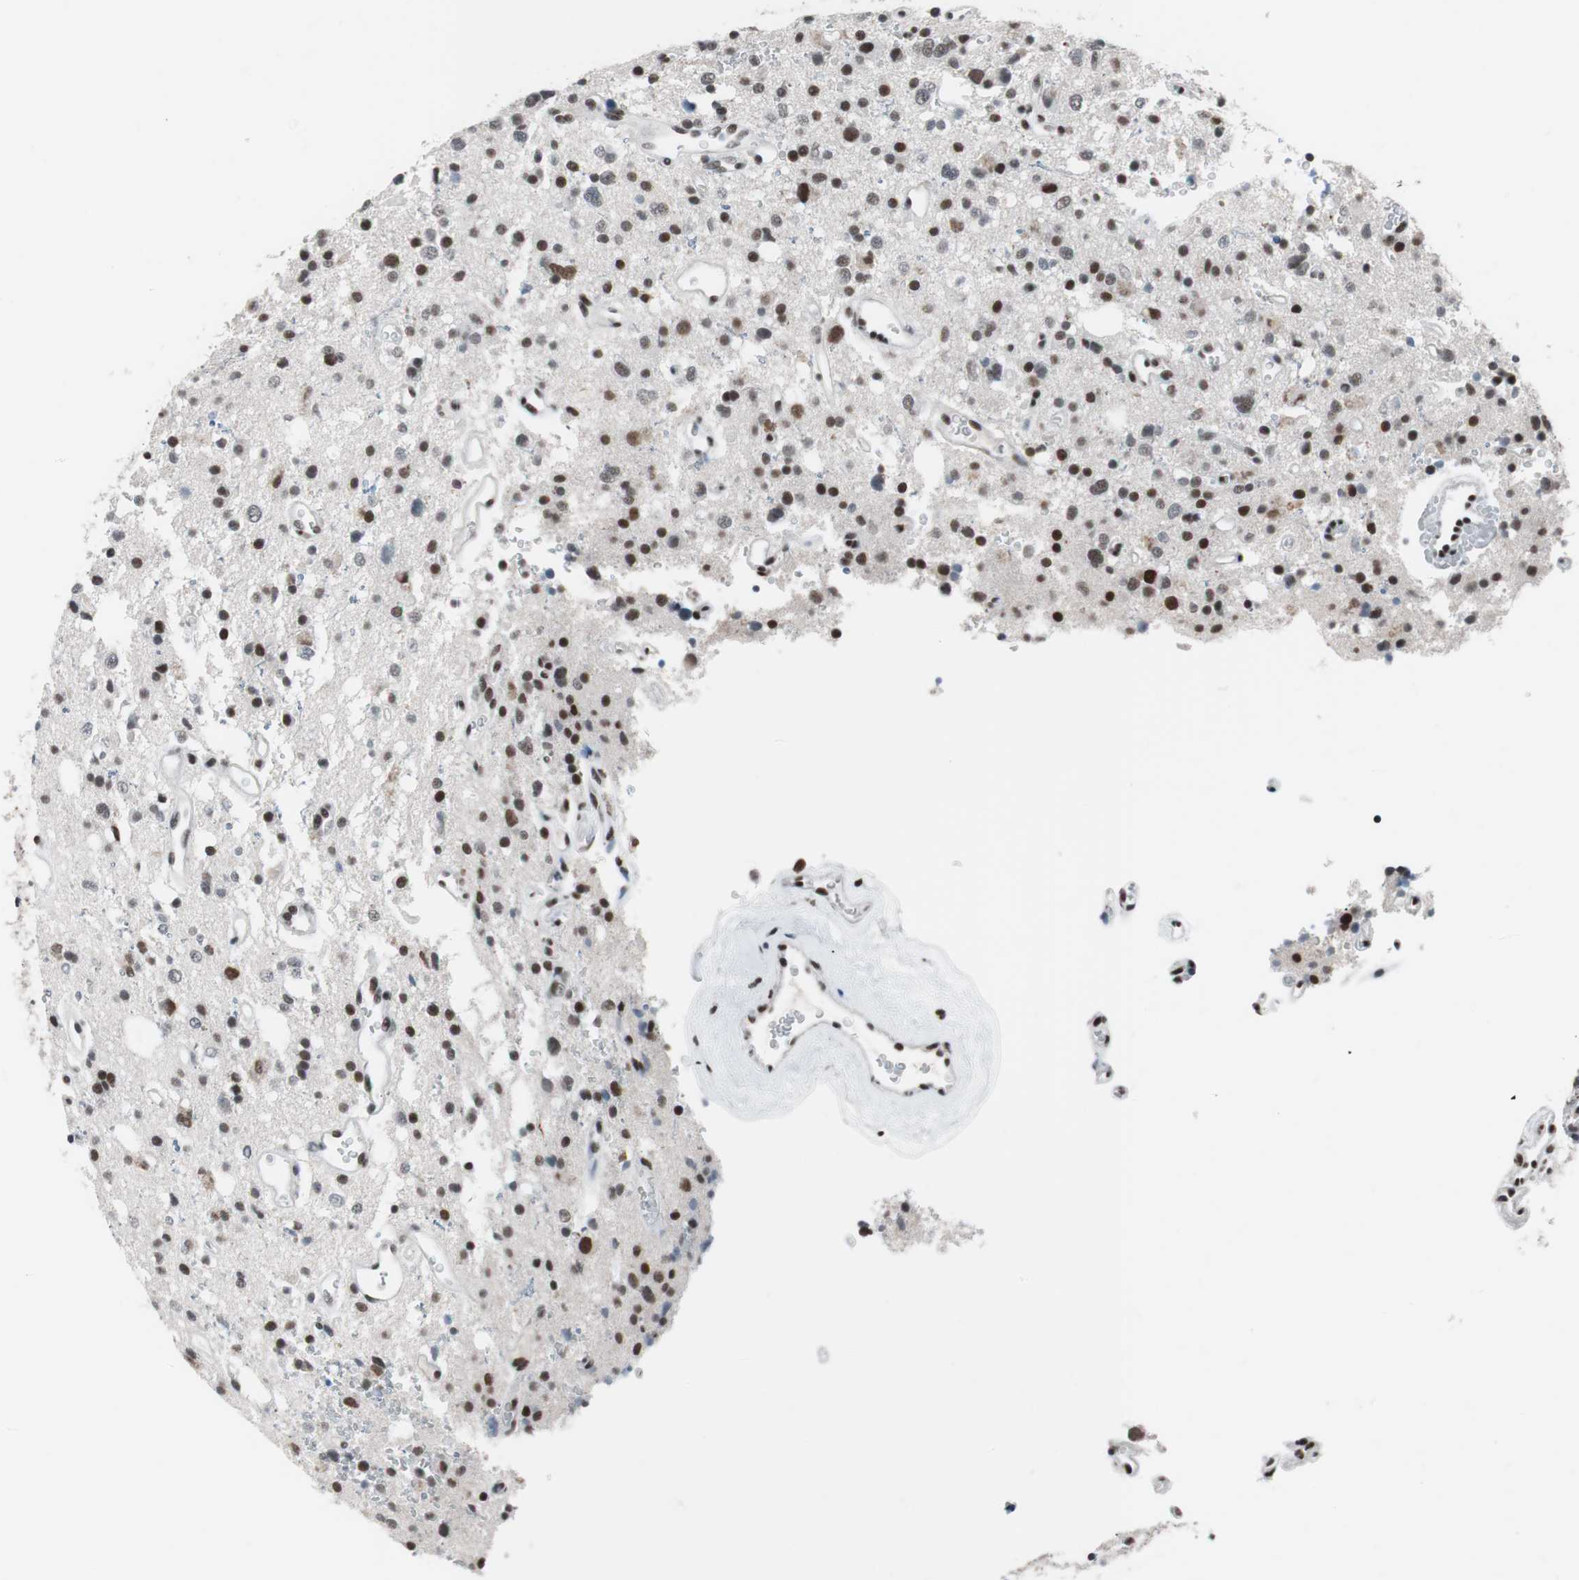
{"staining": {"intensity": "strong", "quantity": ">75%", "location": "nuclear"}, "tissue": "glioma", "cell_type": "Tumor cells", "image_type": "cancer", "snomed": [{"axis": "morphology", "description": "Glioma, malignant, High grade"}, {"axis": "topography", "description": "Brain"}], "caption": "Immunohistochemistry of glioma exhibits high levels of strong nuclear expression in approximately >75% of tumor cells.", "gene": "ARID1A", "patient": {"sex": "male", "age": 47}}